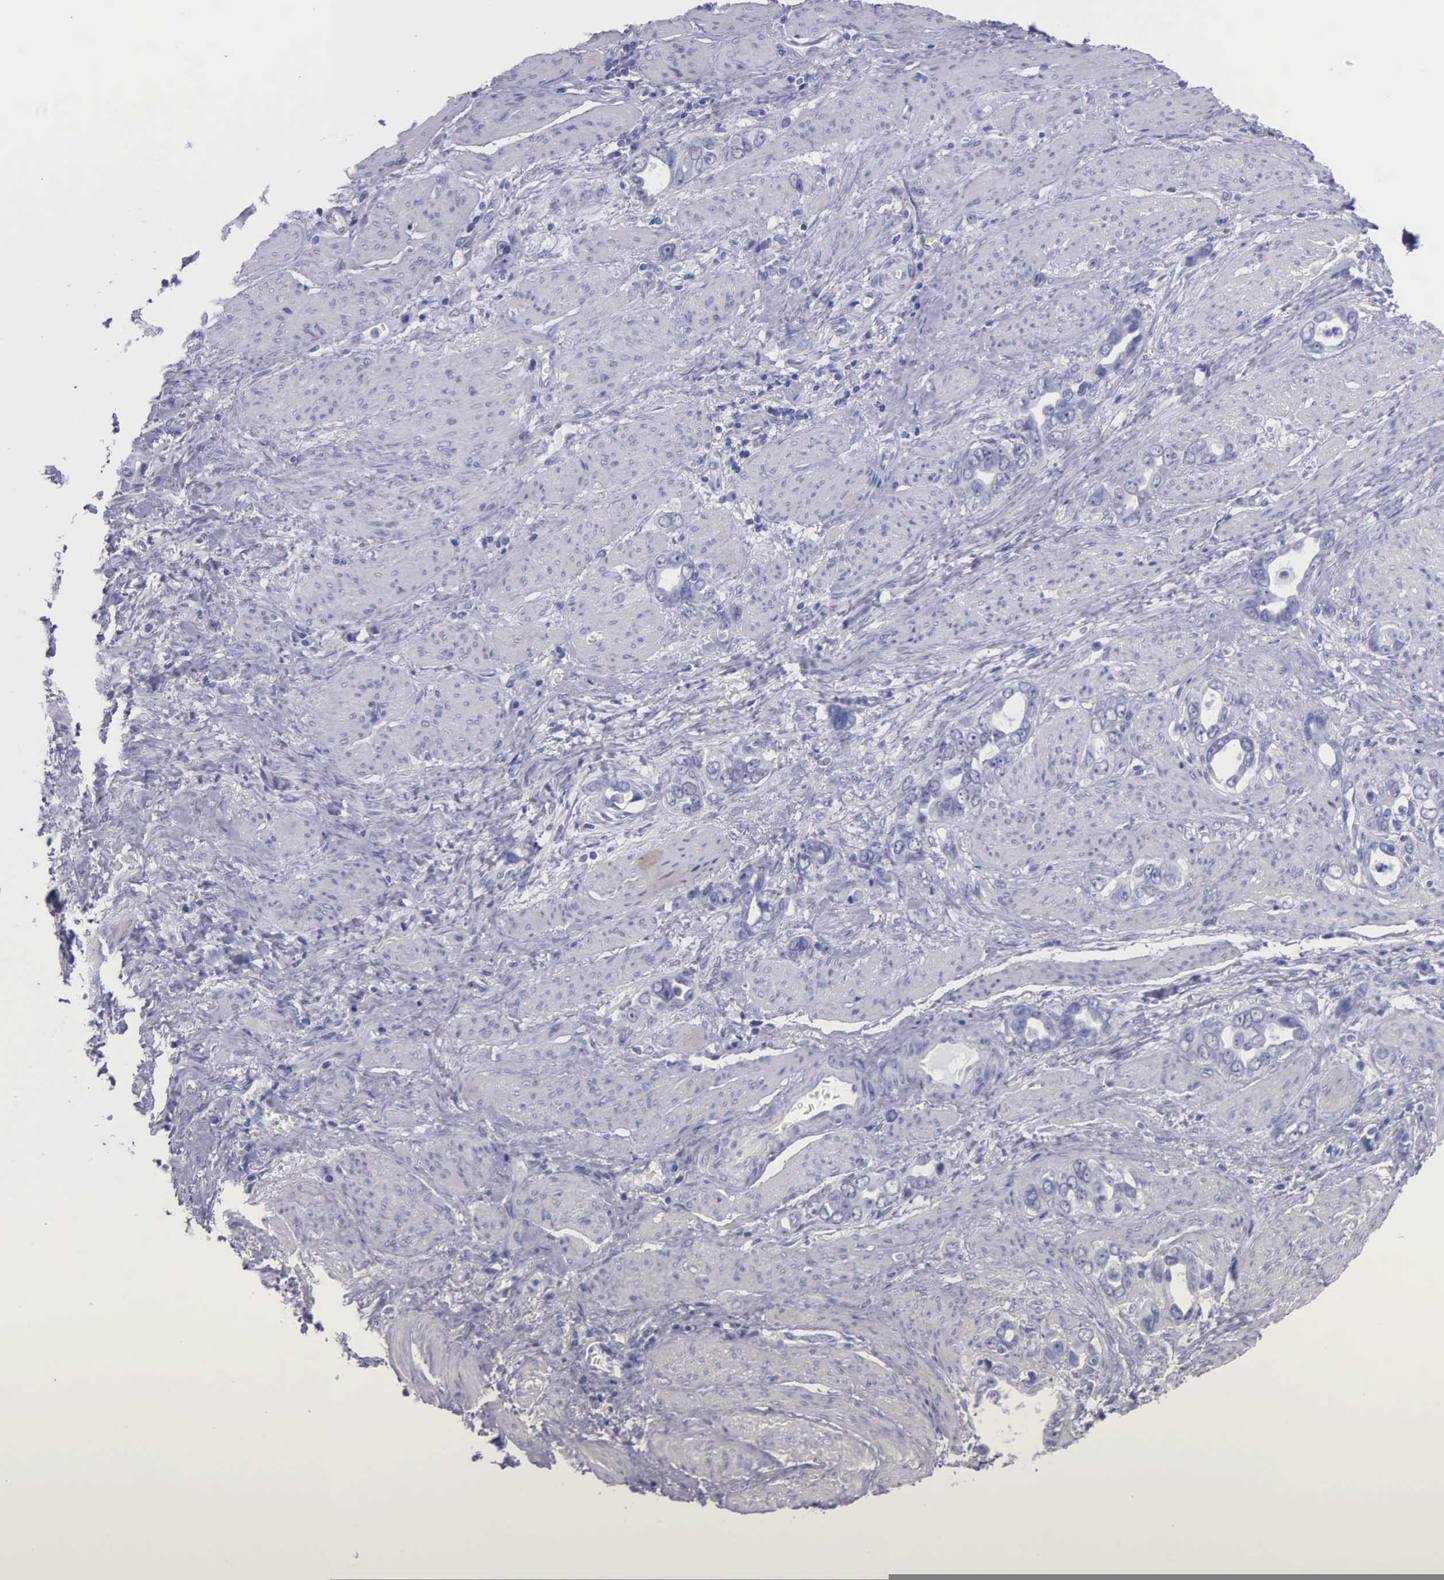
{"staining": {"intensity": "negative", "quantity": "none", "location": "none"}, "tissue": "stomach cancer", "cell_type": "Tumor cells", "image_type": "cancer", "snomed": [{"axis": "morphology", "description": "Adenocarcinoma, NOS"}, {"axis": "topography", "description": "Stomach"}], "caption": "The histopathology image demonstrates no significant staining in tumor cells of stomach cancer.", "gene": "GSTT2", "patient": {"sex": "male", "age": 78}}